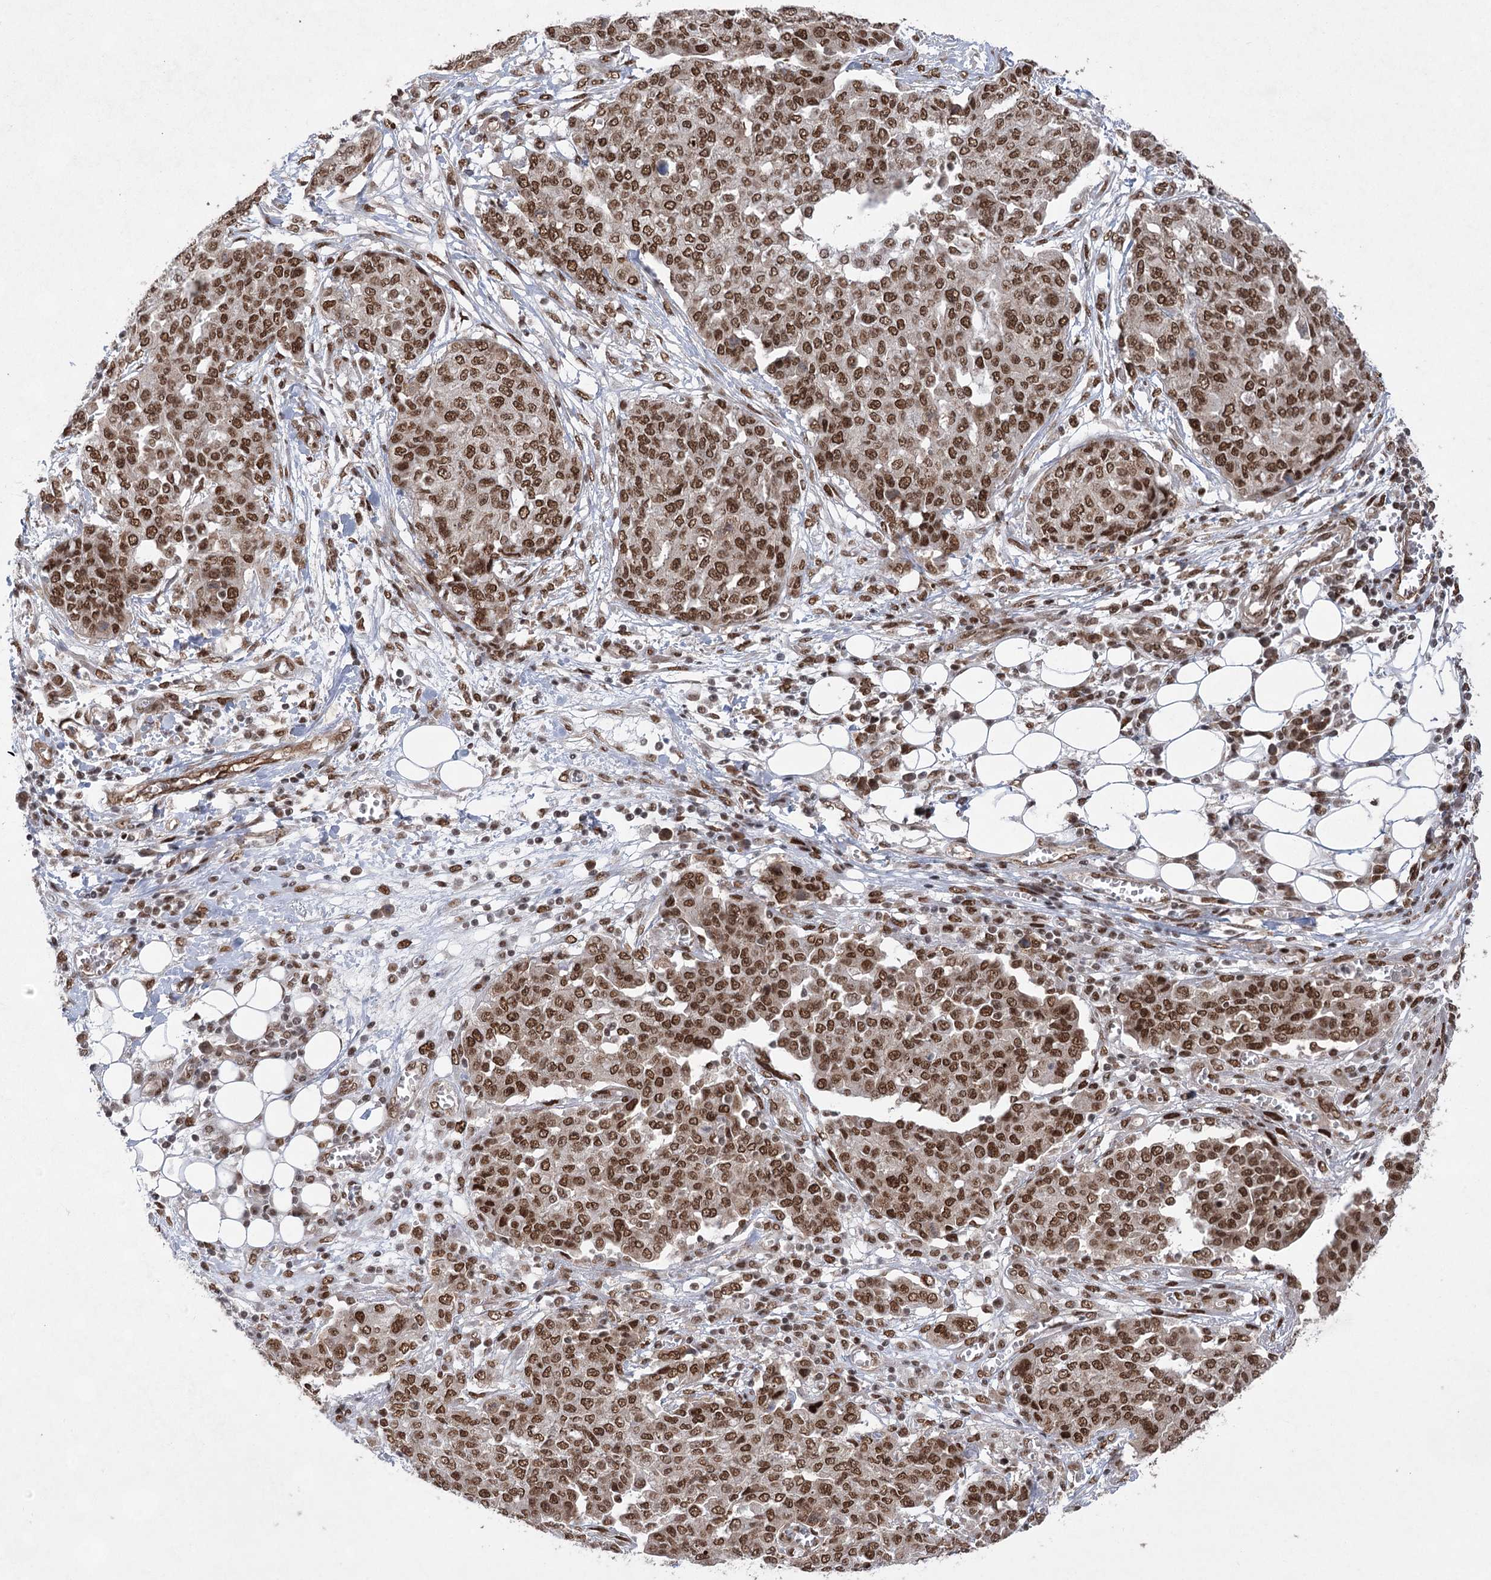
{"staining": {"intensity": "strong", "quantity": ">75%", "location": "nuclear"}, "tissue": "ovarian cancer", "cell_type": "Tumor cells", "image_type": "cancer", "snomed": [{"axis": "morphology", "description": "Cystadenocarcinoma, serous, NOS"}, {"axis": "topography", "description": "Soft tissue"}, {"axis": "topography", "description": "Ovary"}], "caption": "Tumor cells demonstrate high levels of strong nuclear positivity in approximately >75% of cells in ovarian cancer (serous cystadenocarcinoma).", "gene": "ZCCHC8", "patient": {"sex": "female", "age": 57}}